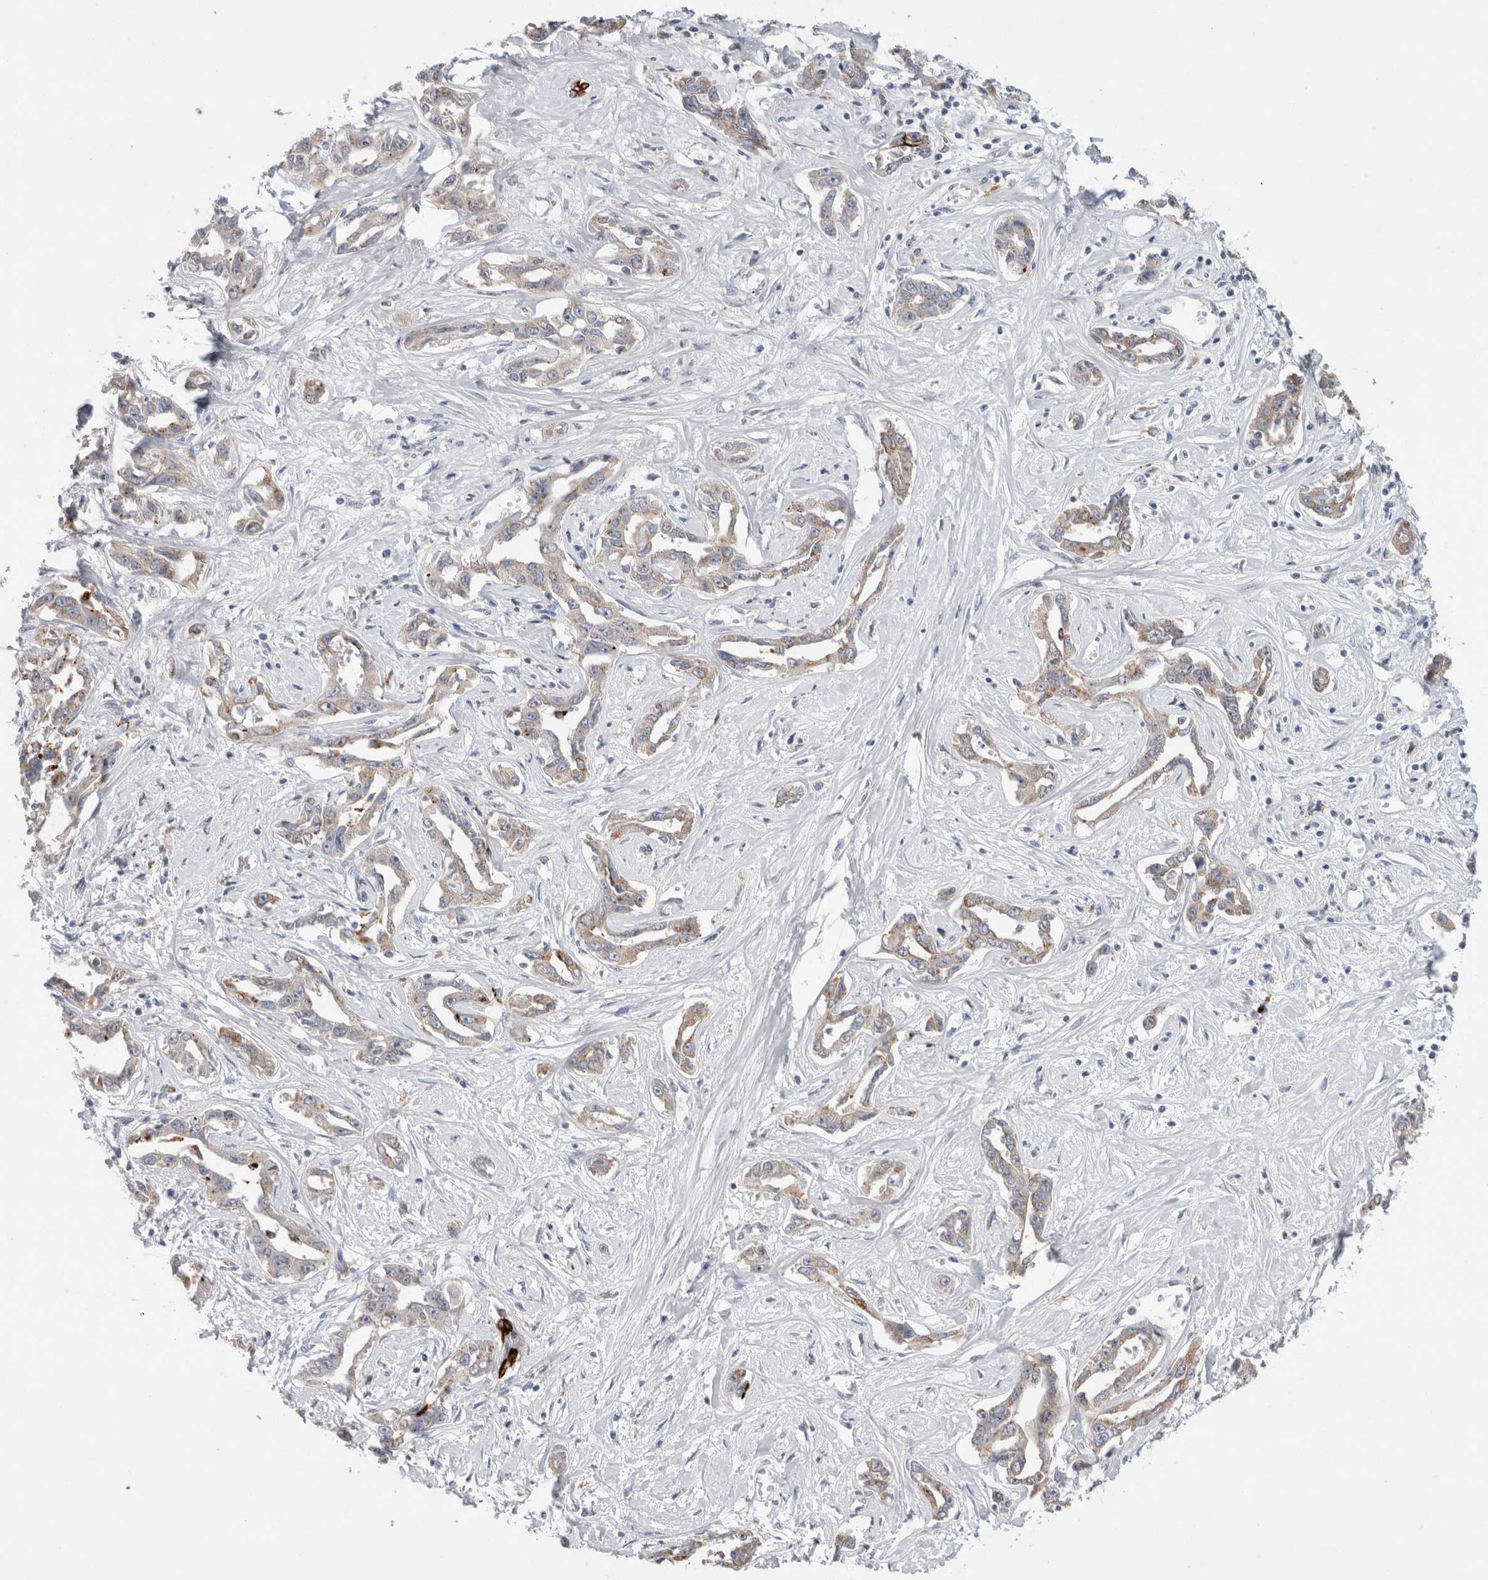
{"staining": {"intensity": "weak", "quantity": "<25%", "location": "cytoplasmic/membranous"}, "tissue": "liver cancer", "cell_type": "Tumor cells", "image_type": "cancer", "snomed": [{"axis": "morphology", "description": "Cholangiocarcinoma"}, {"axis": "topography", "description": "Liver"}], "caption": "High power microscopy histopathology image of an IHC micrograph of liver cancer, revealing no significant positivity in tumor cells.", "gene": "GAA", "patient": {"sex": "male", "age": 59}}